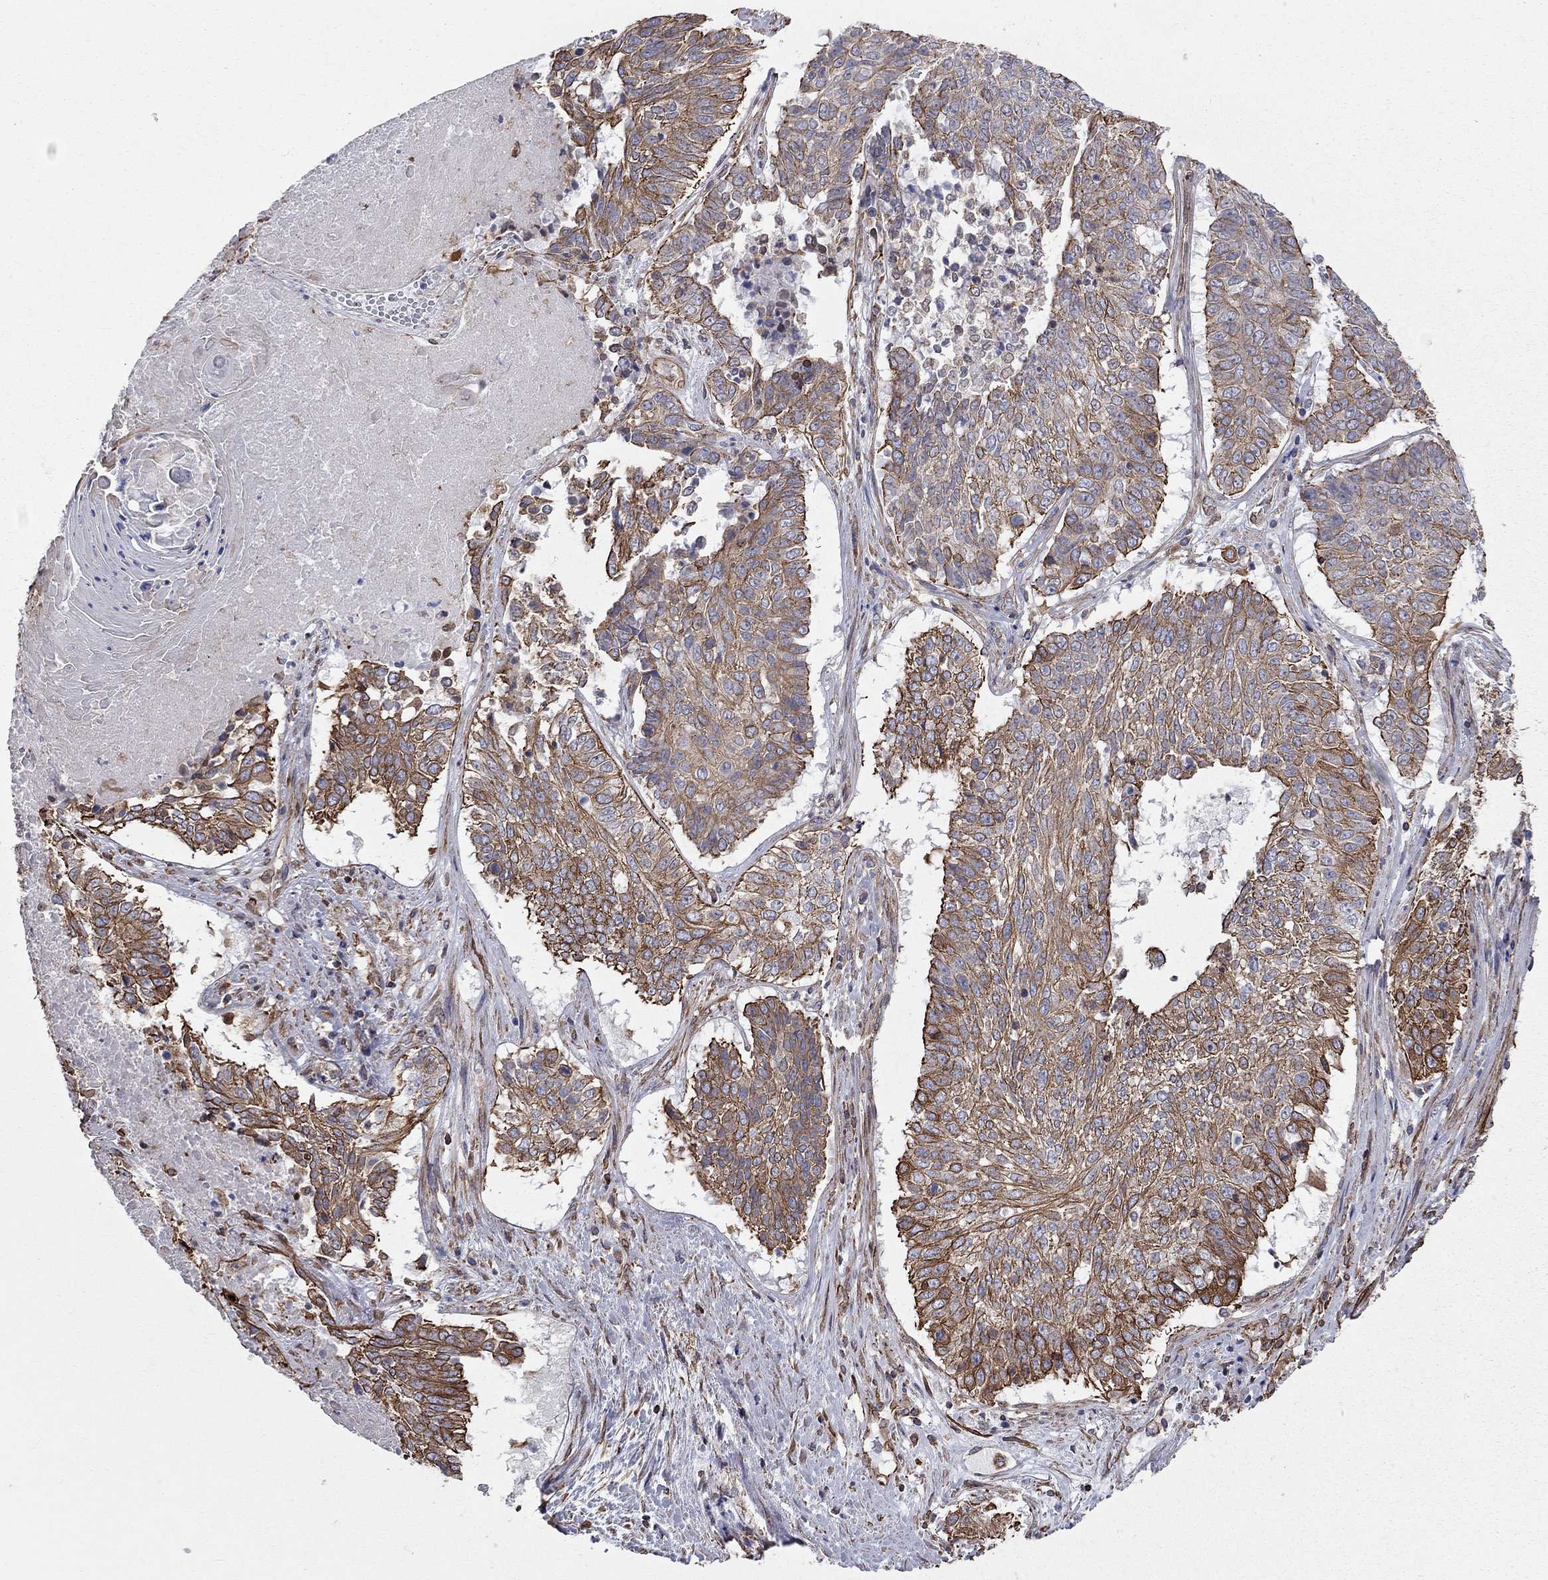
{"staining": {"intensity": "strong", "quantity": "<25%", "location": "cytoplasmic/membranous"}, "tissue": "lung cancer", "cell_type": "Tumor cells", "image_type": "cancer", "snomed": [{"axis": "morphology", "description": "Squamous cell carcinoma, NOS"}, {"axis": "topography", "description": "Lung"}], "caption": "Brown immunohistochemical staining in human lung cancer shows strong cytoplasmic/membranous expression in approximately <25% of tumor cells.", "gene": "BICDL2", "patient": {"sex": "male", "age": 64}}